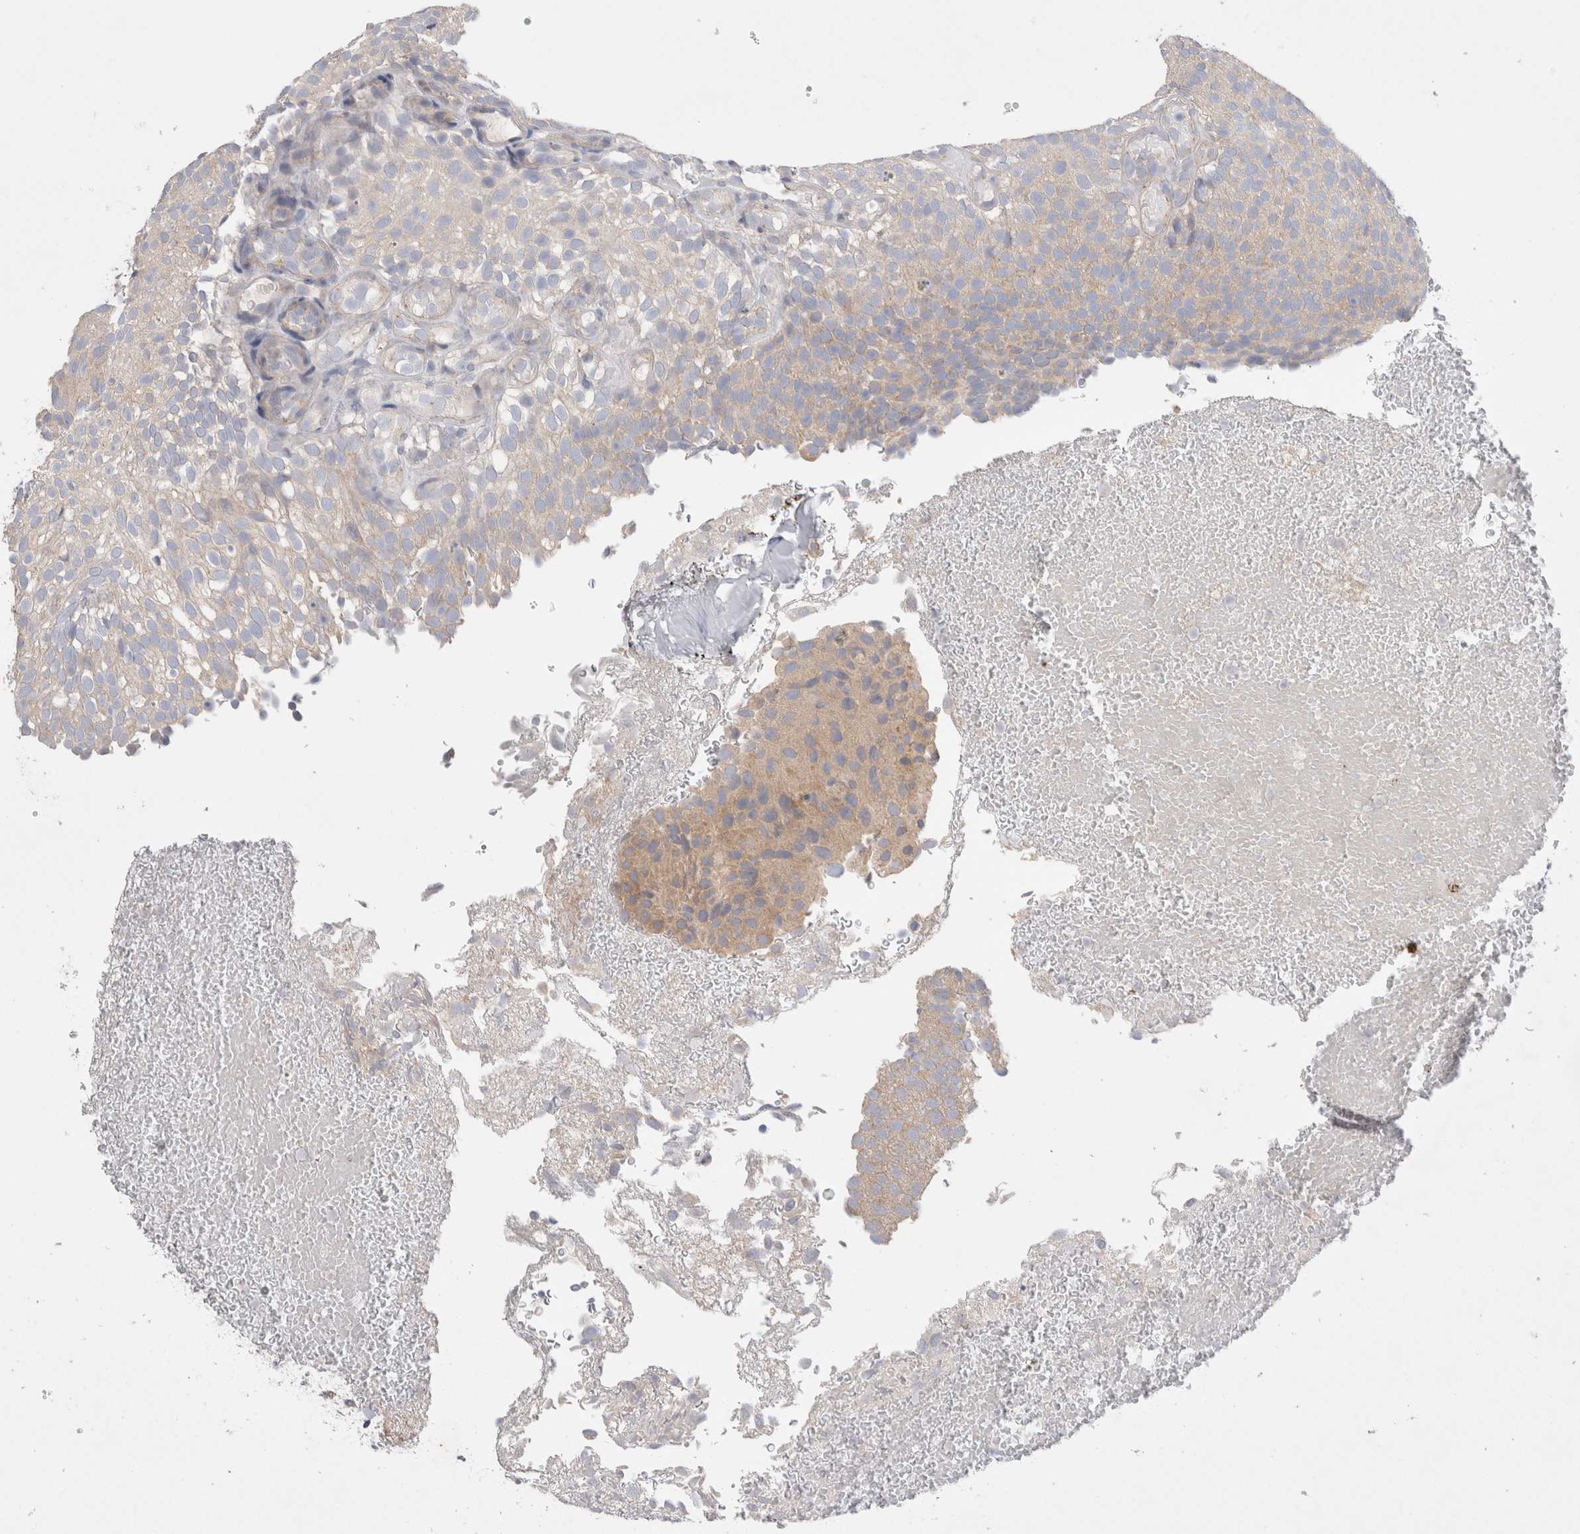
{"staining": {"intensity": "weak", "quantity": ">75%", "location": "cytoplasmic/membranous"}, "tissue": "urothelial cancer", "cell_type": "Tumor cells", "image_type": "cancer", "snomed": [{"axis": "morphology", "description": "Urothelial carcinoma, Low grade"}, {"axis": "topography", "description": "Urinary bladder"}], "caption": "Brown immunohistochemical staining in human urothelial cancer displays weak cytoplasmic/membranous positivity in approximately >75% of tumor cells.", "gene": "IFT74", "patient": {"sex": "male", "age": 78}}